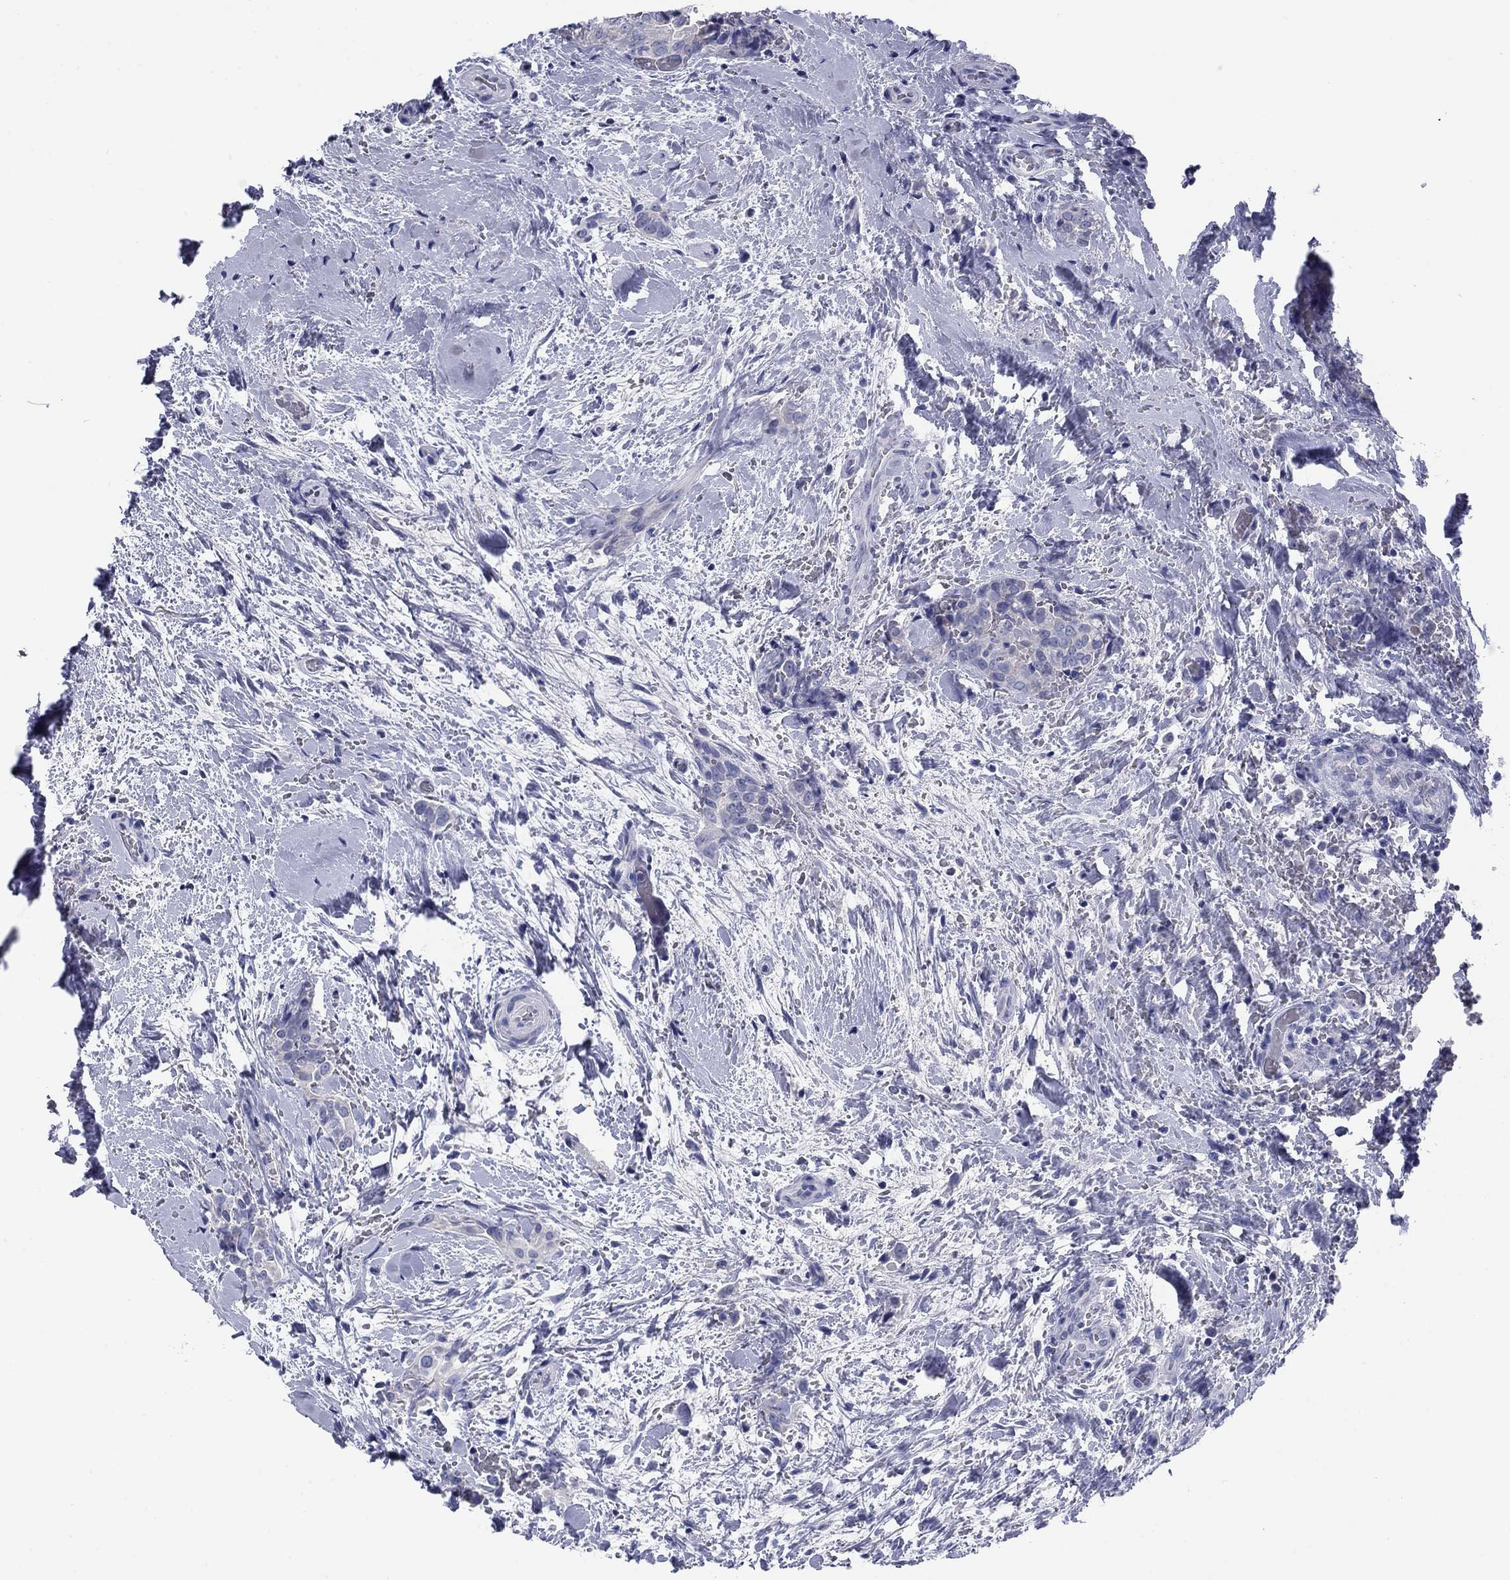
{"staining": {"intensity": "negative", "quantity": "none", "location": "none"}, "tissue": "thyroid cancer", "cell_type": "Tumor cells", "image_type": "cancer", "snomed": [{"axis": "morphology", "description": "Papillary adenocarcinoma, NOS"}, {"axis": "topography", "description": "Thyroid gland"}], "caption": "There is no significant positivity in tumor cells of papillary adenocarcinoma (thyroid). (DAB (3,3'-diaminobenzidine) IHC, high magnification).", "gene": "KCNH1", "patient": {"sex": "male", "age": 61}}